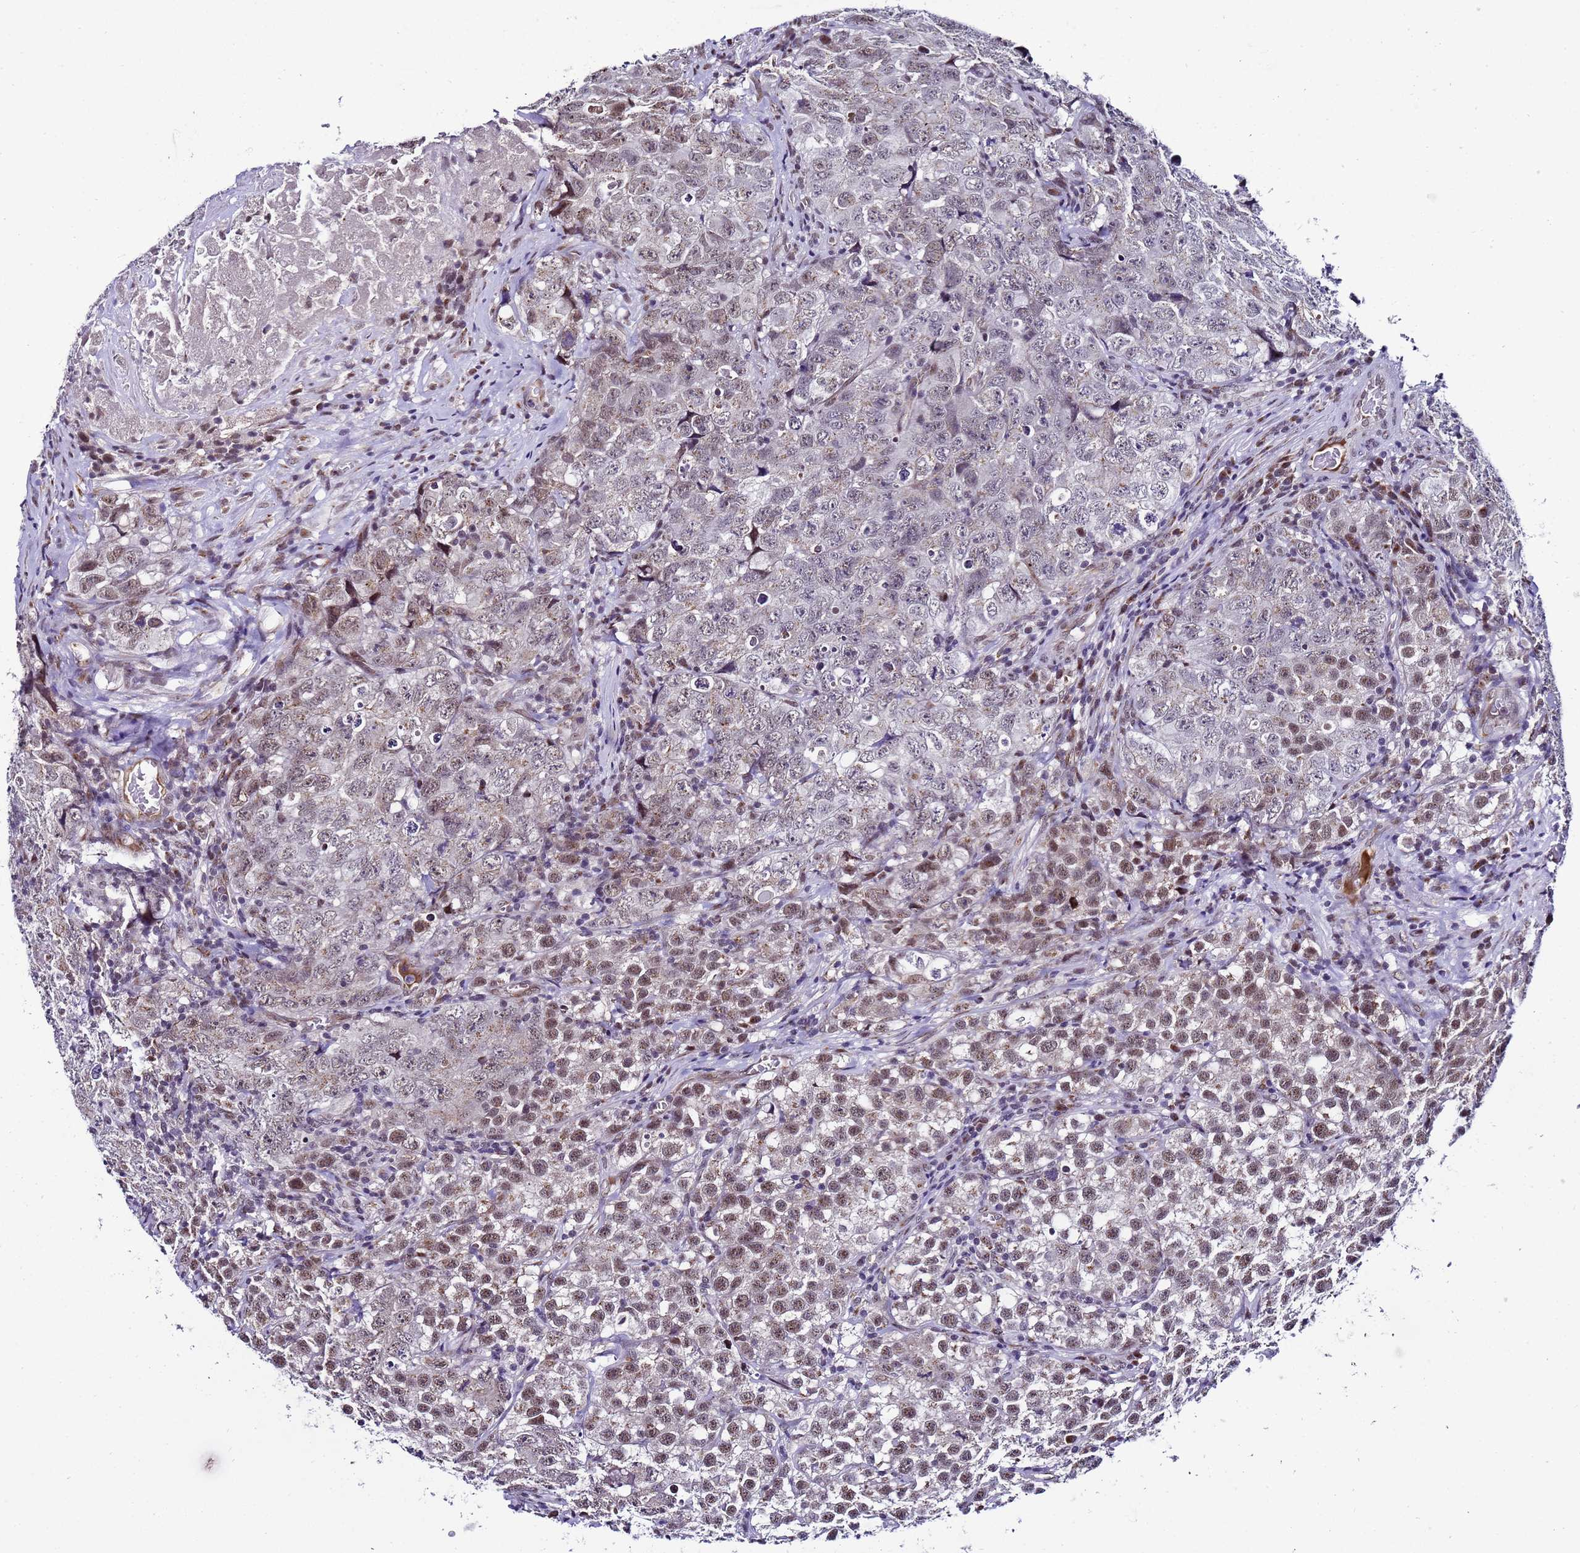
{"staining": {"intensity": "moderate", "quantity": "<25%", "location": "nuclear"}, "tissue": "testis cancer", "cell_type": "Tumor cells", "image_type": "cancer", "snomed": [{"axis": "morphology", "description": "Seminoma, NOS"}, {"axis": "morphology", "description": "Carcinoma, Embryonal, NOS"}, {"axis": "topography", "description": "Testis"}], "caption": "Testis seminoma tissue exhibits moderate nuclear positivity in about <25% of tumor cells", "gene": "C19orf47", "patient": {"sex": "male", "age": 43}}